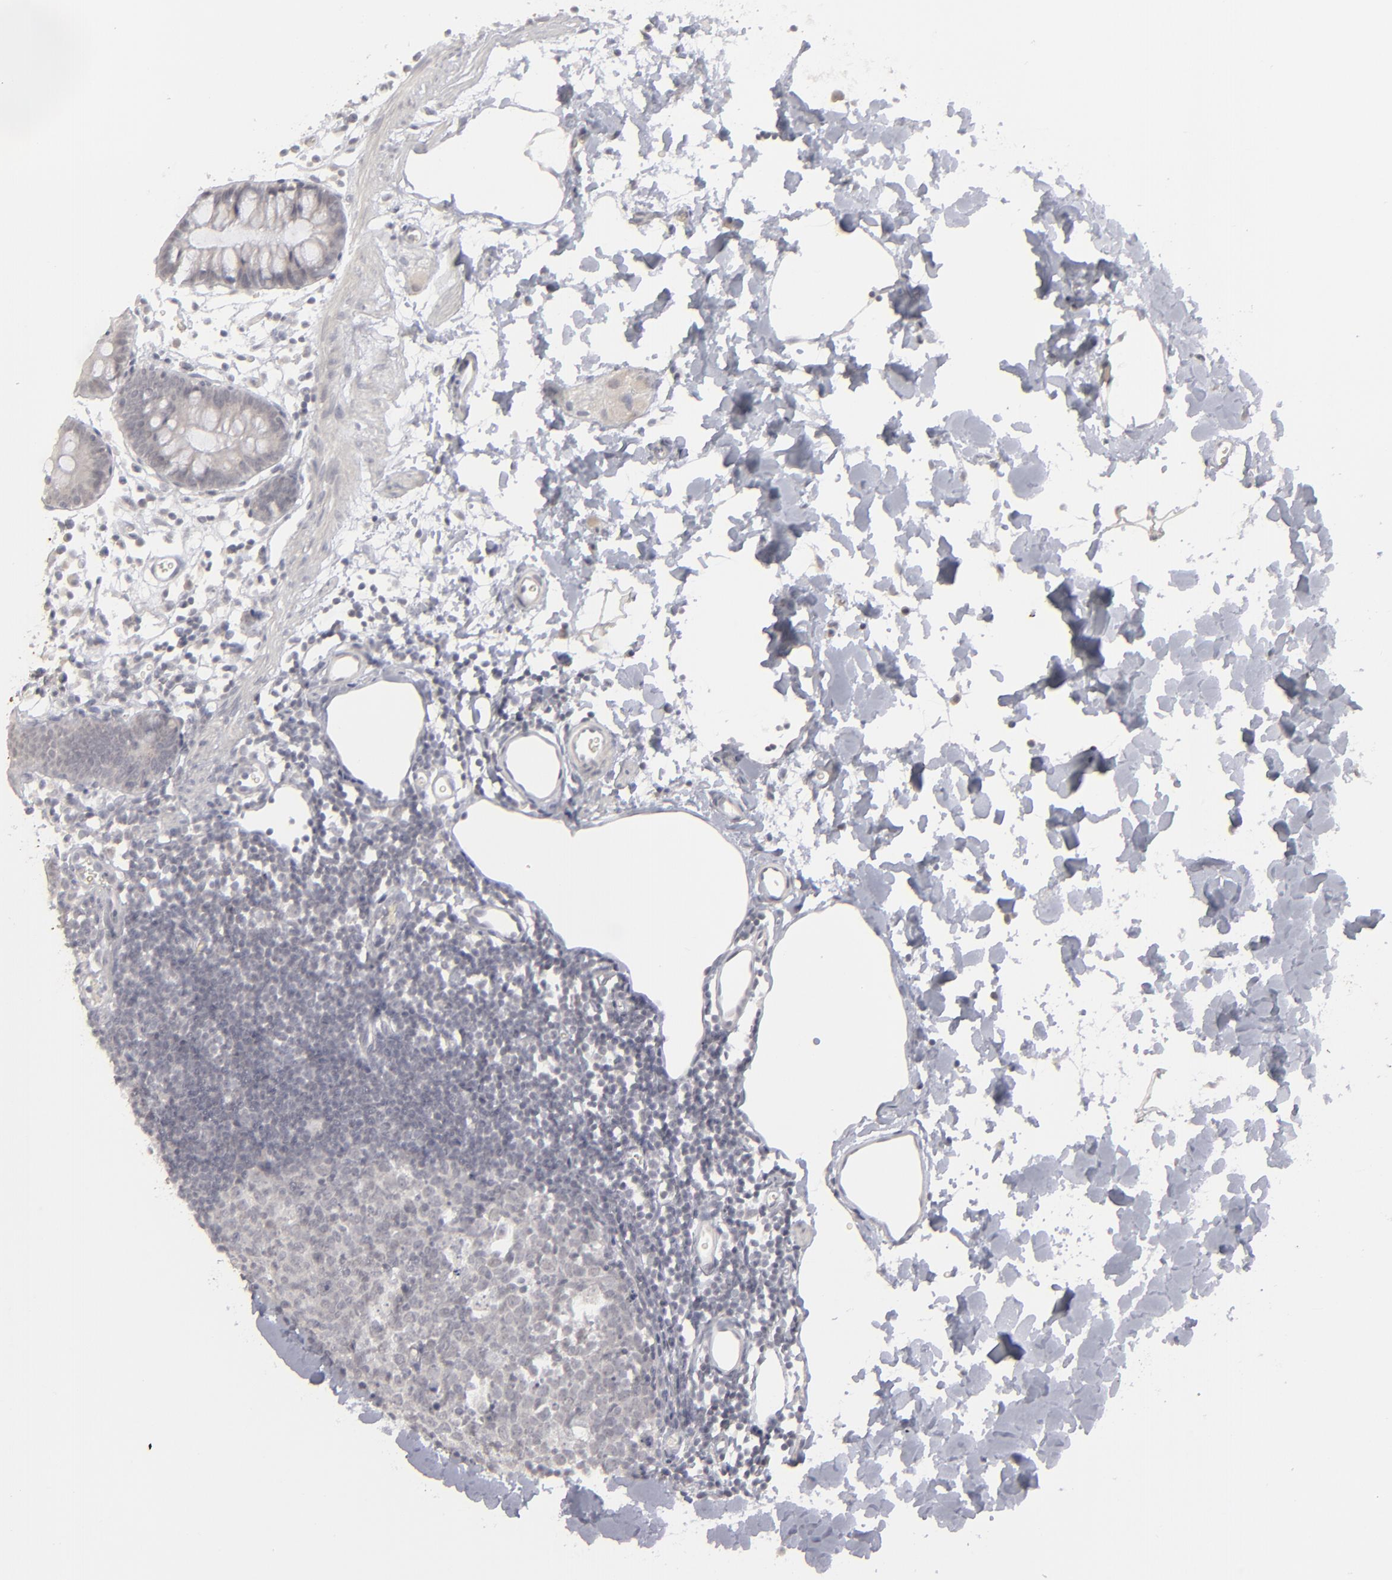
{"staining": {"intensity": "negative", "quantity": "none", "location": "none"}, "tissue": "colon", "cell_type": "Endothelial cells", "image_type": "normal", "snomed": [{"axis": "morphology", "description": "Normal tissue, NOS"}, {"axis": "topography", "description": "Colon"}], "caption": "This is a photomicrograph of immunohistochemistry staining of unremarkable colon, which shows no expression in endothelial cells. Brightfield microscopy of IHC stained with DAB (brown) and hematoxylin (blue), captured at high magnification.", "gene": "KIAA1210", "patient": {"sex": "male", "age": 14}}